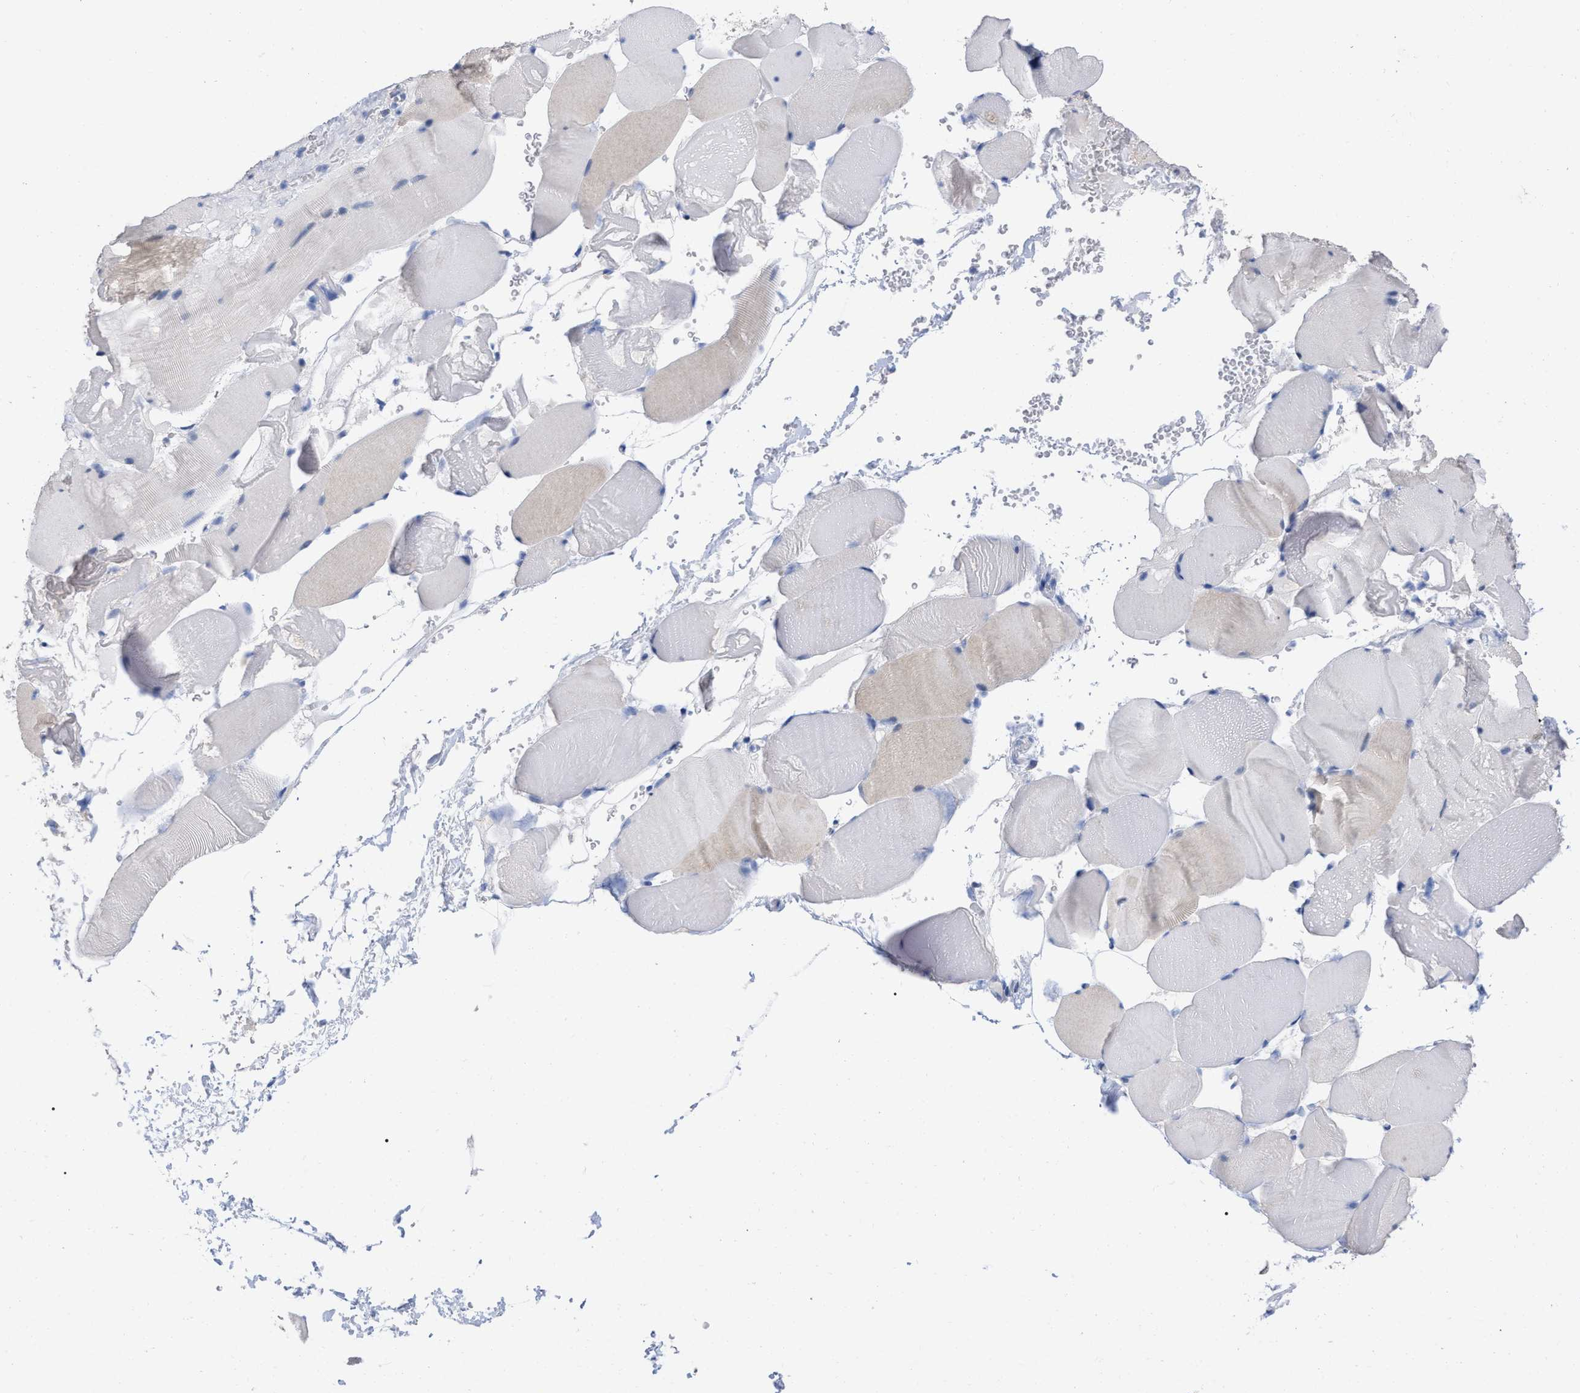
{"staining": {"intensity": "moderate", "quantity": "<25%", "location": "cytoplasmic/membranous"}, "tissue": "skeletal muscle", "cell_type": "Myocytes", "image_type": "normal", "snomed": [{"axis": "morphology", "description": "Normal tissue, NOS"}, {"axis": "topography", "description": "Skeletal muscle"}], "caption": "Moderate cytoplasmic/membranous expression is appreciated in approximately <25% of myocytes in unremarkable skeletal muscle. (IHC, brightfield microscopy, high magnification).", "gene": "HAPLN1", "patient": {"sex": "male", "age": 62}}